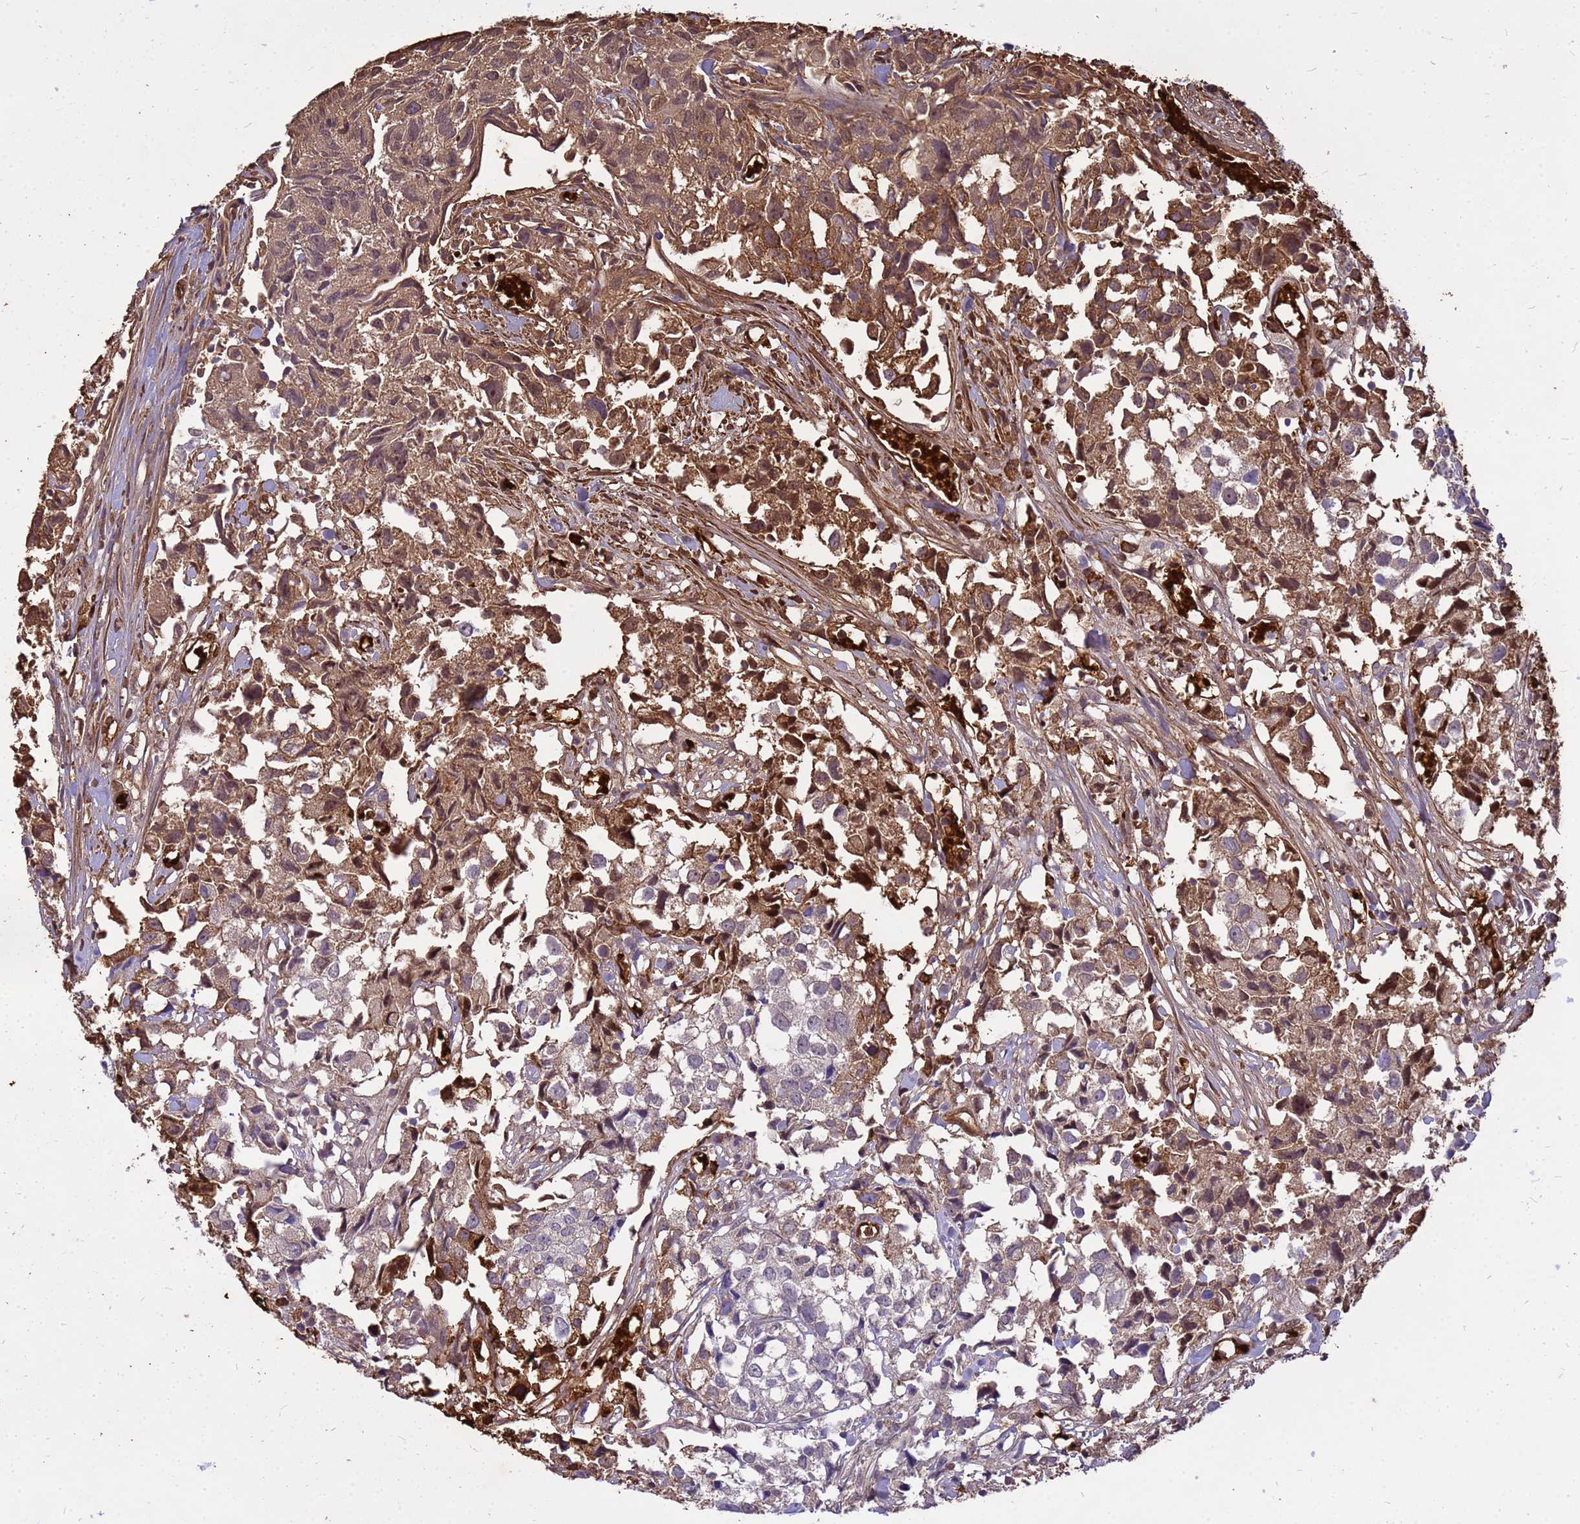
{"staining": {"intensity": "moderate", "quantity": "<25%", "location": "cytoplasmic/membranous"}, "tissue": "urothelial cancer", "cell_type": "Tumor cells", "image_type": "cancer", "snomed": [{"axis": "morphology", "description": "Urothelial carcinoma, High grade"}, {"axis": "topography", "description": "Urinary bladder"}], "caption": "Human urothelial cancer stained with a brown dye demonstrates moderate cytoplasmic/membranous positive staining in approximately <25% of tumor cells.", "gene": "HBA2", "patient": {"sex": "female", "age": 75}}